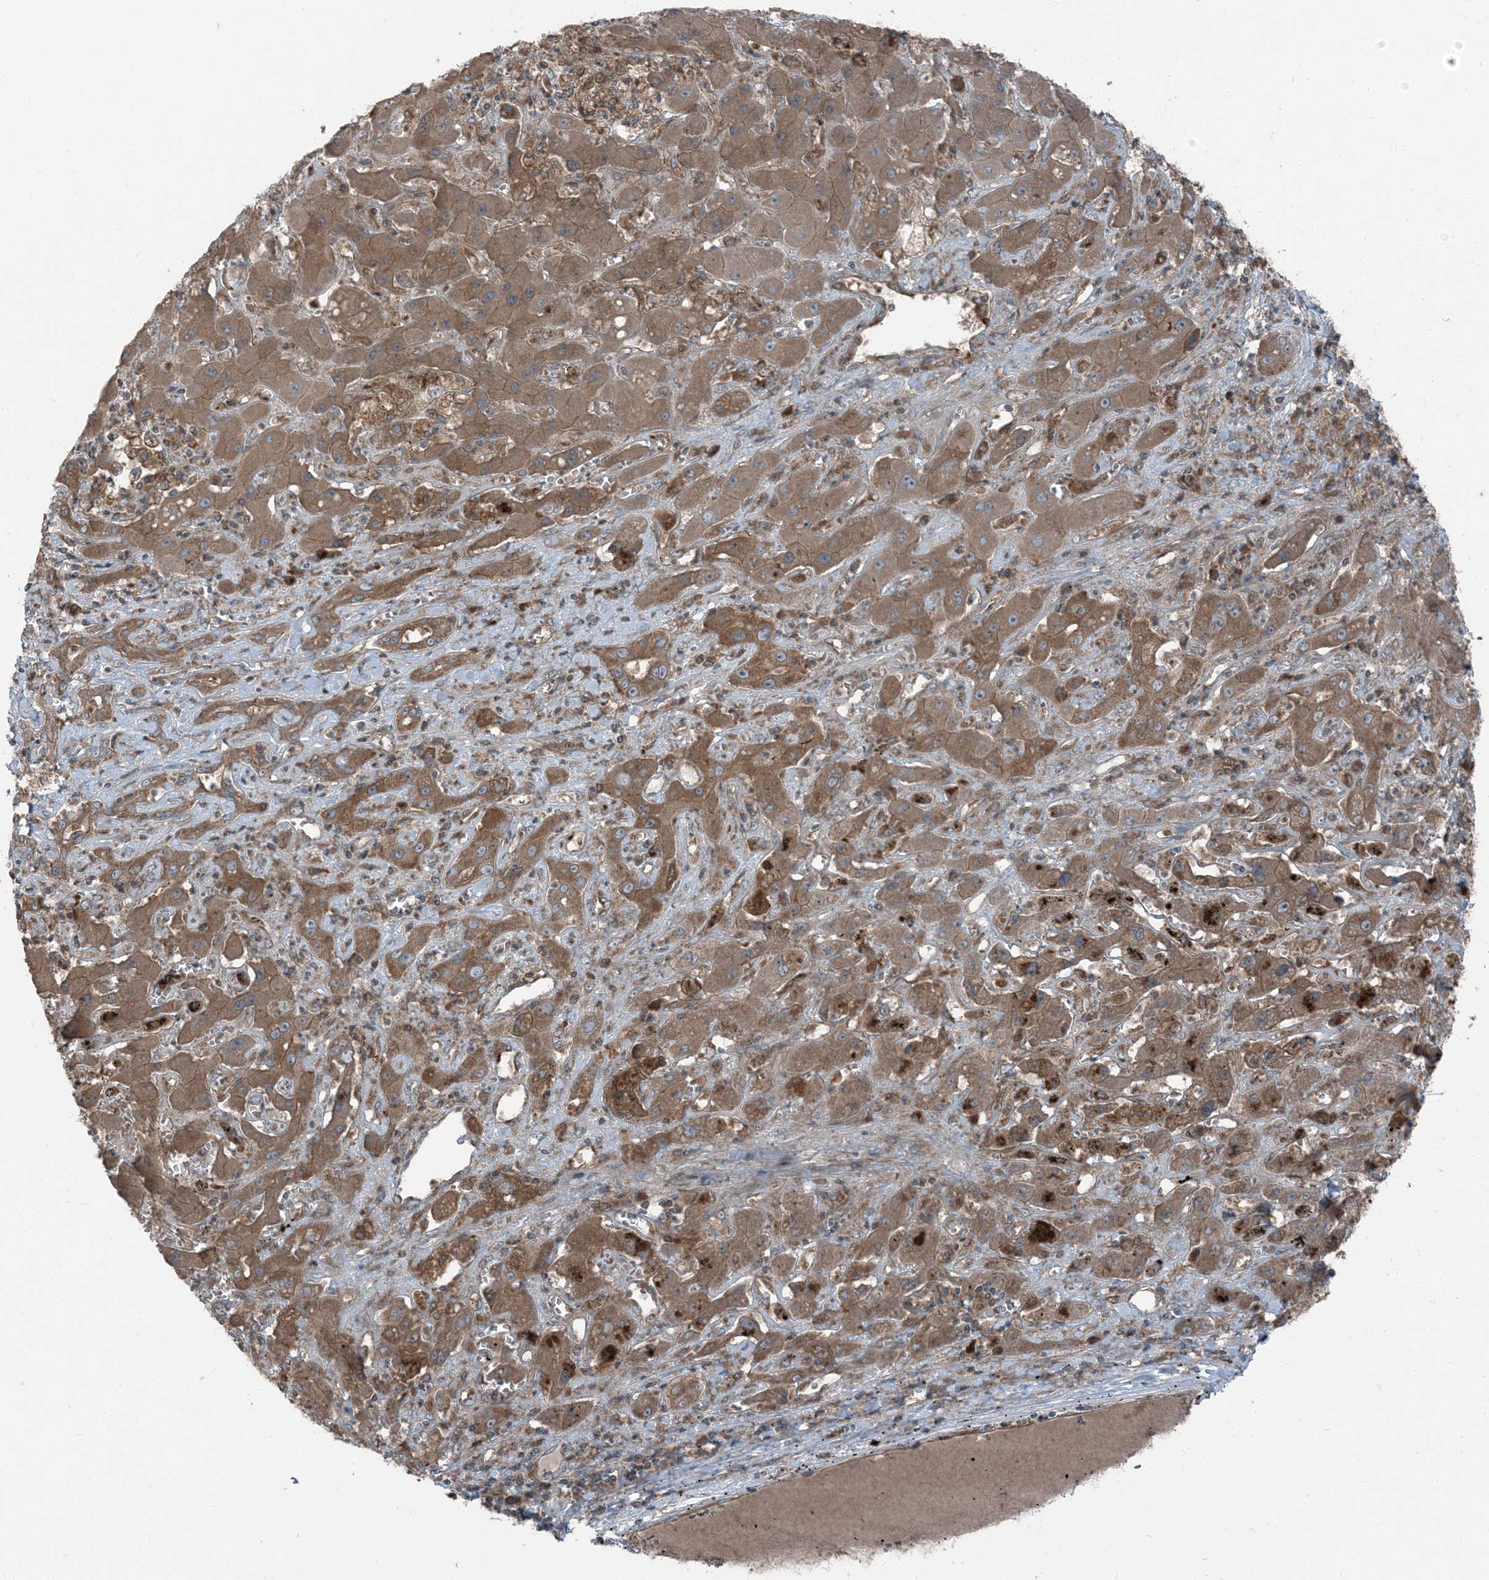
{"staining": {"intensity": "moderate", "quantity": ">75%", "location": "cytoplasmic/membranous"}, "tissue": "liver cancer", "cell_type": "Tumor cells", "image_type": "cancer", "snomed": [{"axis": "morphology", "description": "Cholangiocarcinoma"}, {"axis": "topography", "description": "Liver"}], "caption": "Protein staining of cholangiocarcinoma (liver) tissue demonstrates moderate cytoplasmic/membranous positivity in about >75% of tumor cells.", "gene": "RAB3GAP1", "patient": {"sex": "male", "age": 67}}